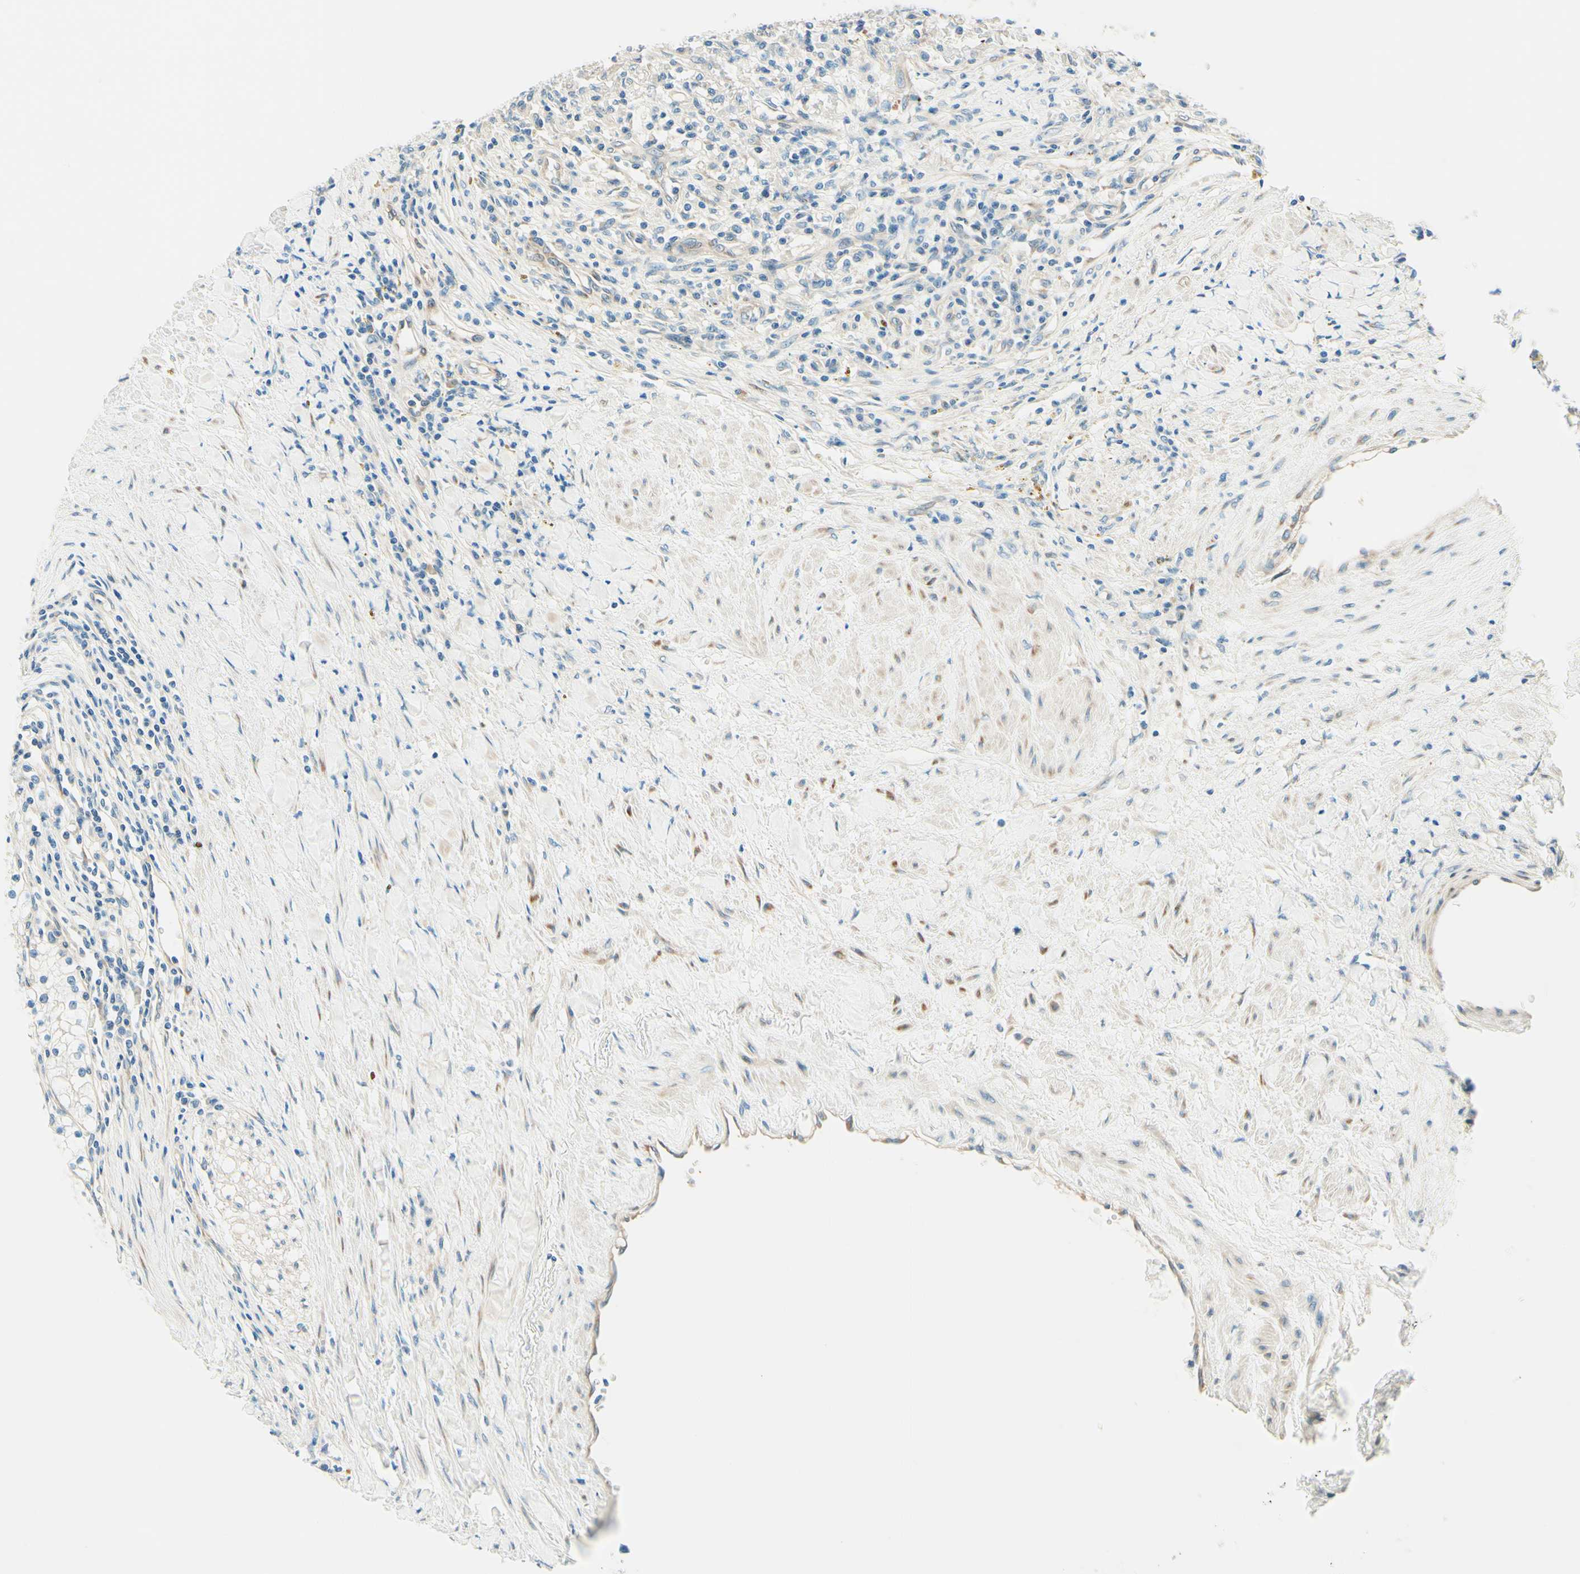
{"staining": {"intensity": "negative", "quantity": "none", "location": "none"}, "tissue": "renal cancer", "cell_type": "Tumor cells", "image_type": "cancer", "snomed": [{"axis": "morphology", "description": "Adenocarcinoma, NOS"}, {"axis": "topography", "description": "Kidney"}], "caption": "Immunohistochemistry micrograph of human adenocarcinoma (renal) stained for a protein (brown), which exhibits no expression in tumor cells.", "gene": "TAOK2", "patient": {"sex": "male", "age": 68}}